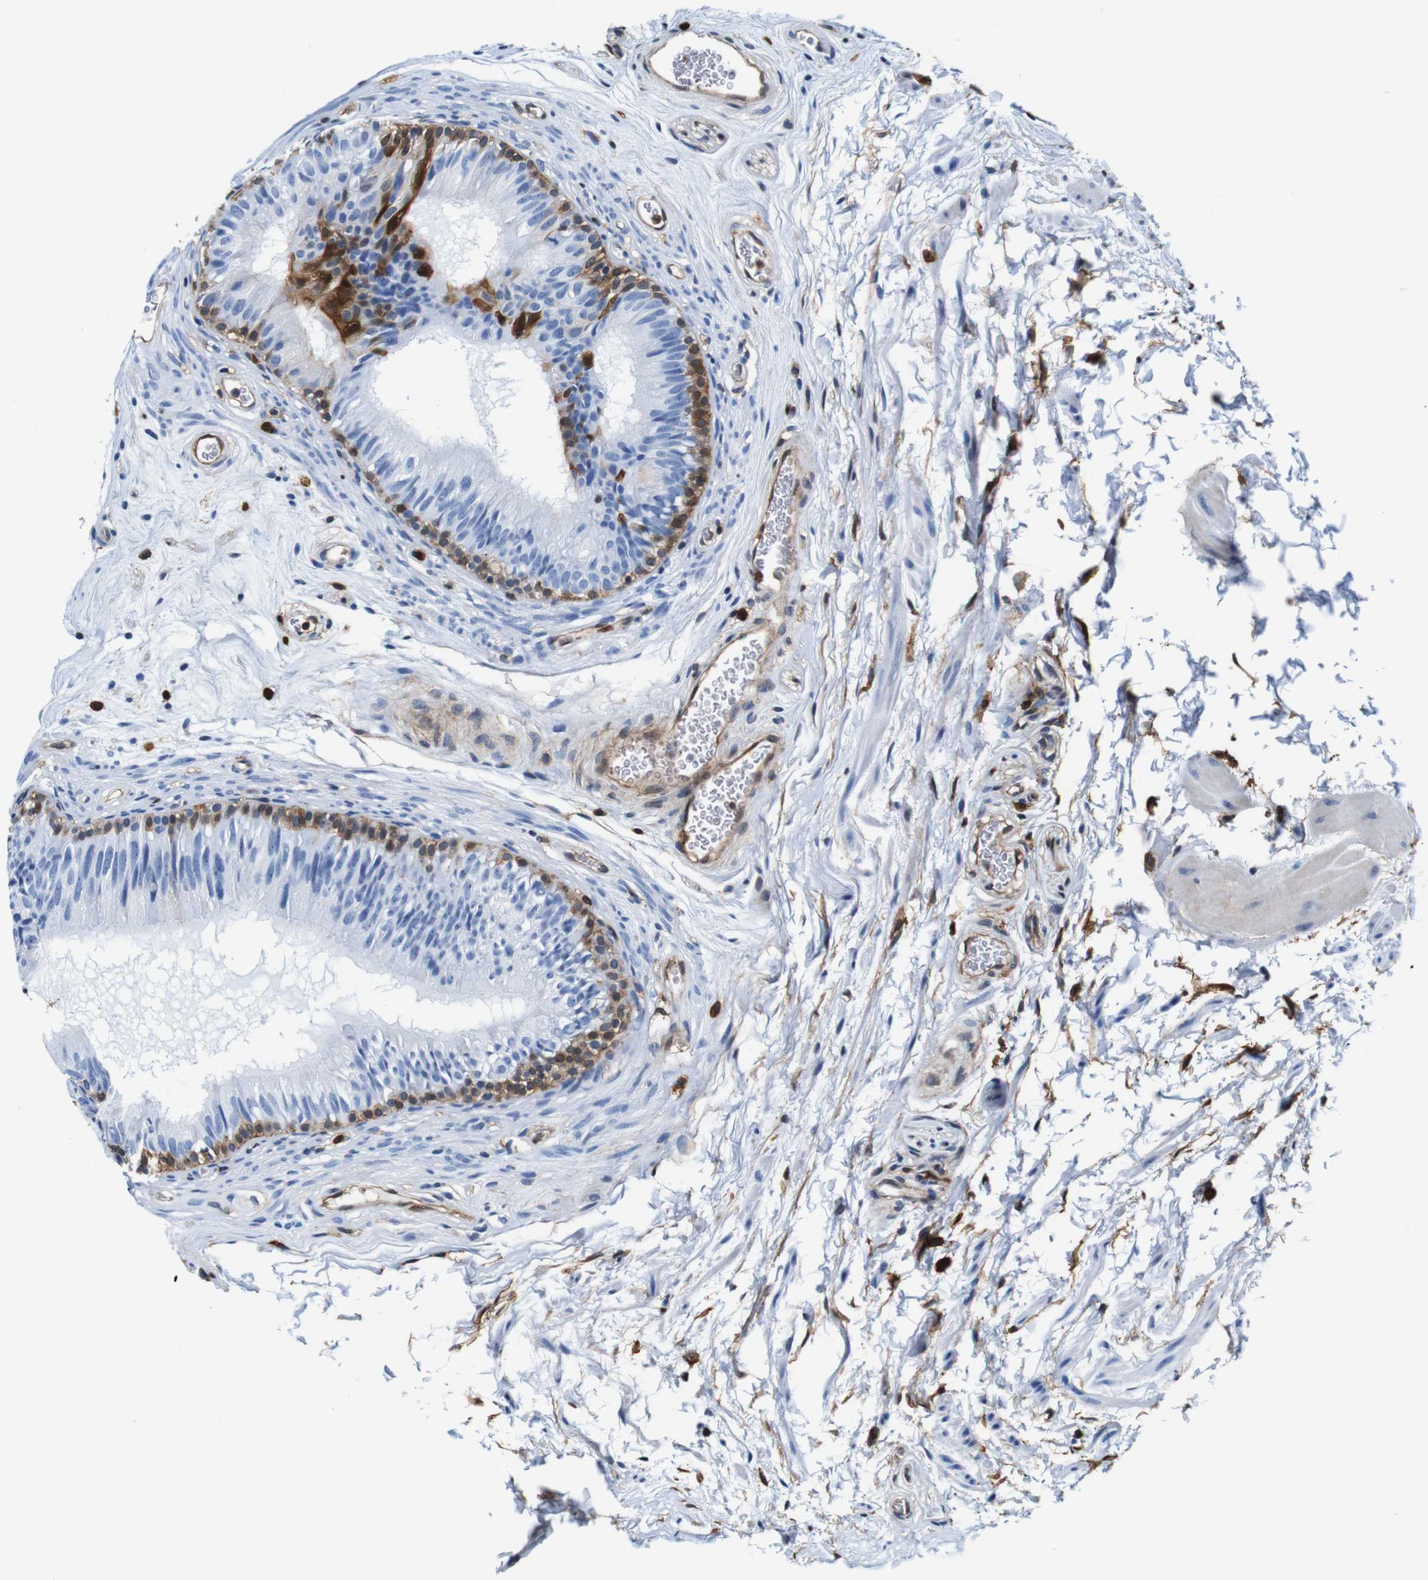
{"staining": {"intensity": "moderate", "quantity": "<25%", "location": "cytoplasmic/membranous,nuclear"}, "tissue": "epididymis", "cell_type": "Glandular cells", "image_type": "normal", "snomed": [{"axis": "morphology", "description": "Normal tissue, NOS"}, {"axis": "topography", "description": "Epididymis"}], "caption": "Unremarkable epididymis was stained to show a protein in brown. There is low levels of moderate cytoplasmic/membranous,nuclear staining in approximately <25% of glandular cells. (Brightfield microscopy of DAB IHC at high magnification).", "gene": "ANXA1", "patient": {"sex": "male", "age": 36}}